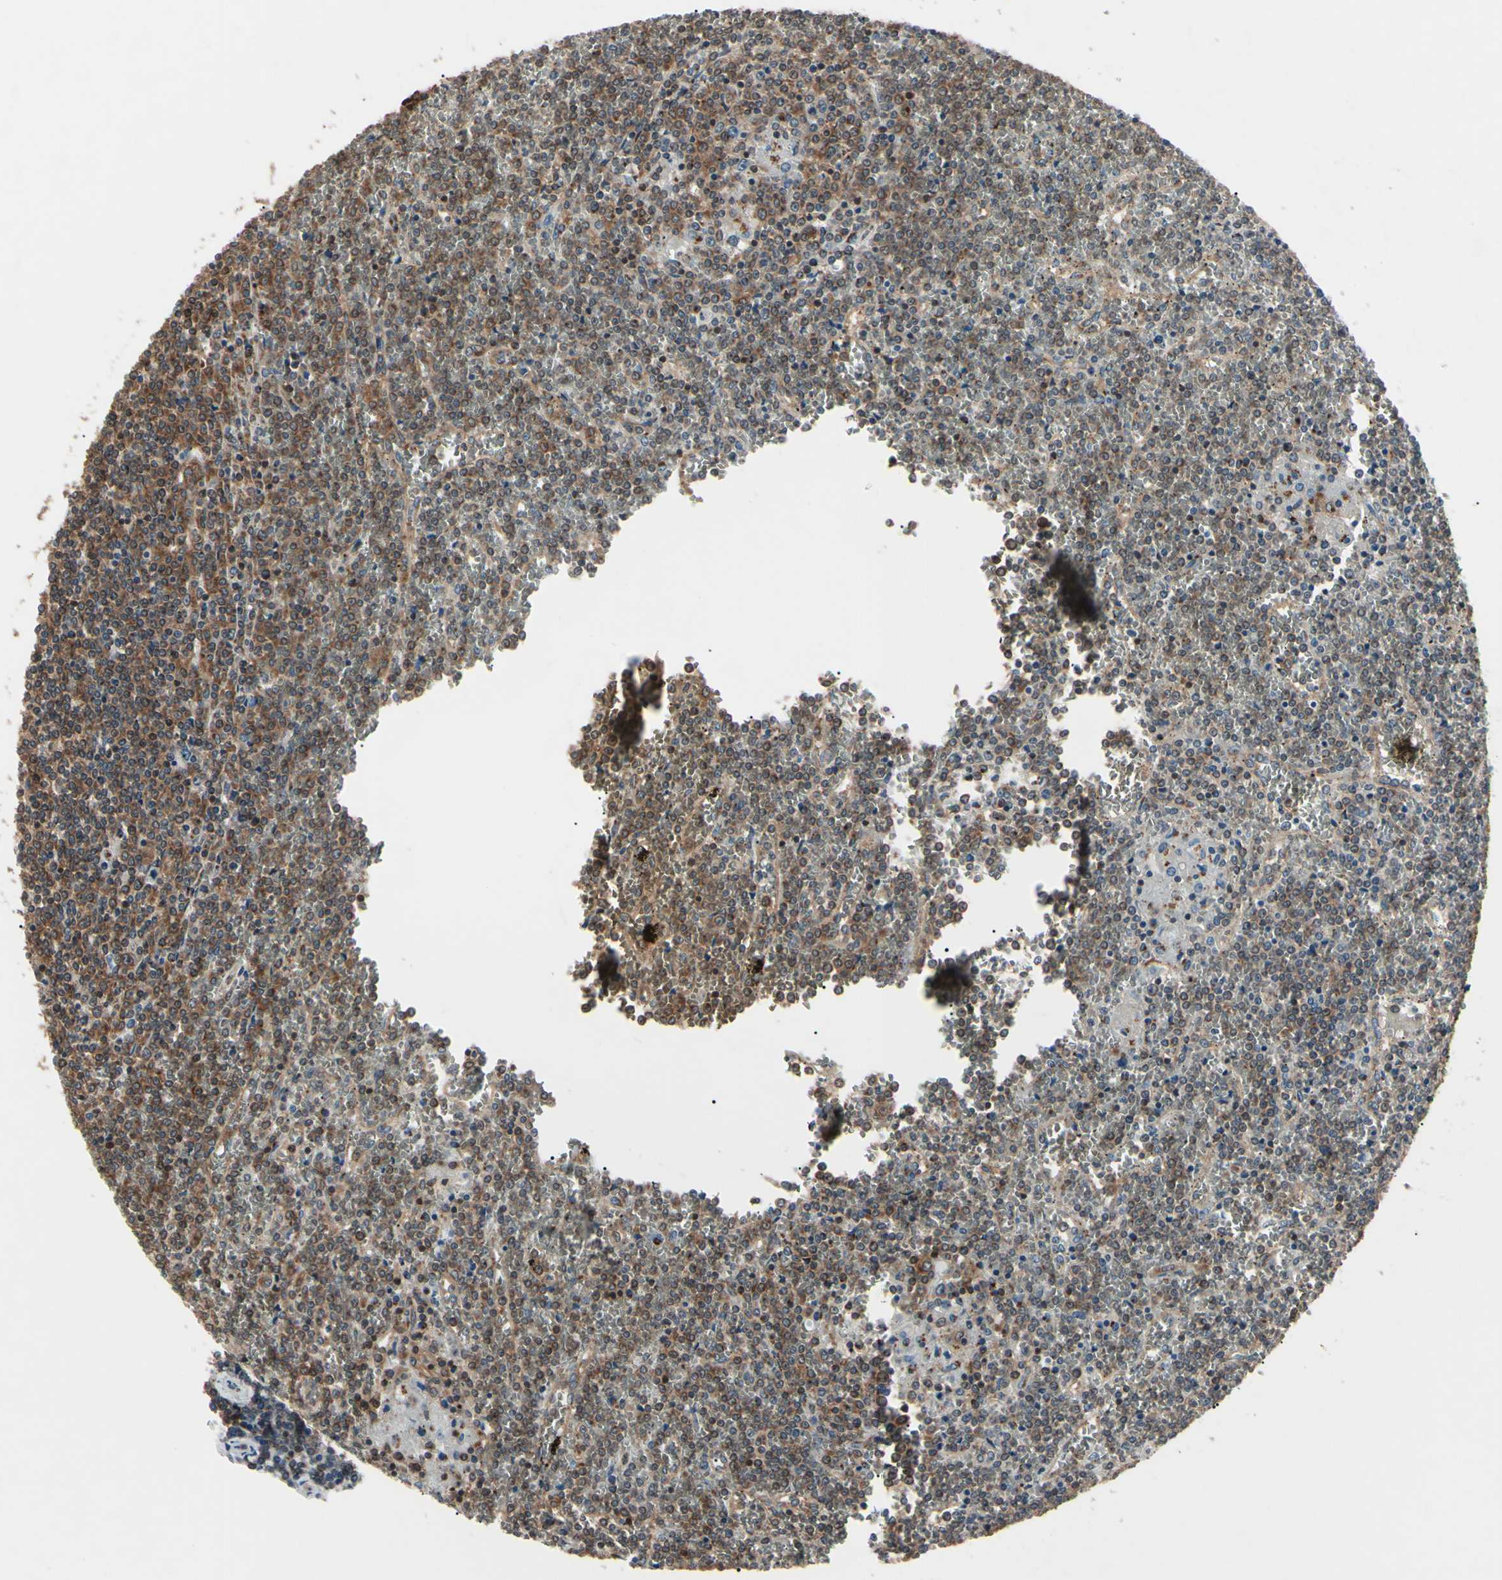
{"staining": {"intensity": "strong", "quantity": "25%-75%", "location": "cytoplasmic/membranous,nuclear"}, "tissue": "lymphoma", "cell_type": "Tumor cells", "image_type": "cancer", "snomed": [{"axis": "morphology", "description": "Malignant lymphoma, non-Hodgkin's type, Low grade"}, {"axis": "topography", "description": "Spleen"}], "caption": "IHC histopathology image of neoplastic tissue: malignant lymphoma, non-Hodgkin's type (low-grade) stained using immunohistochemistry reveals high levels of strong protein expression localized specifically in the cytoplasmic/membranous and nuclear of tumor cells, appearing as a cytoplasmic/membranous and nuclear brown color.", "gene": "MAPRE1", "patient": {"sex": "female", "age": 19}}